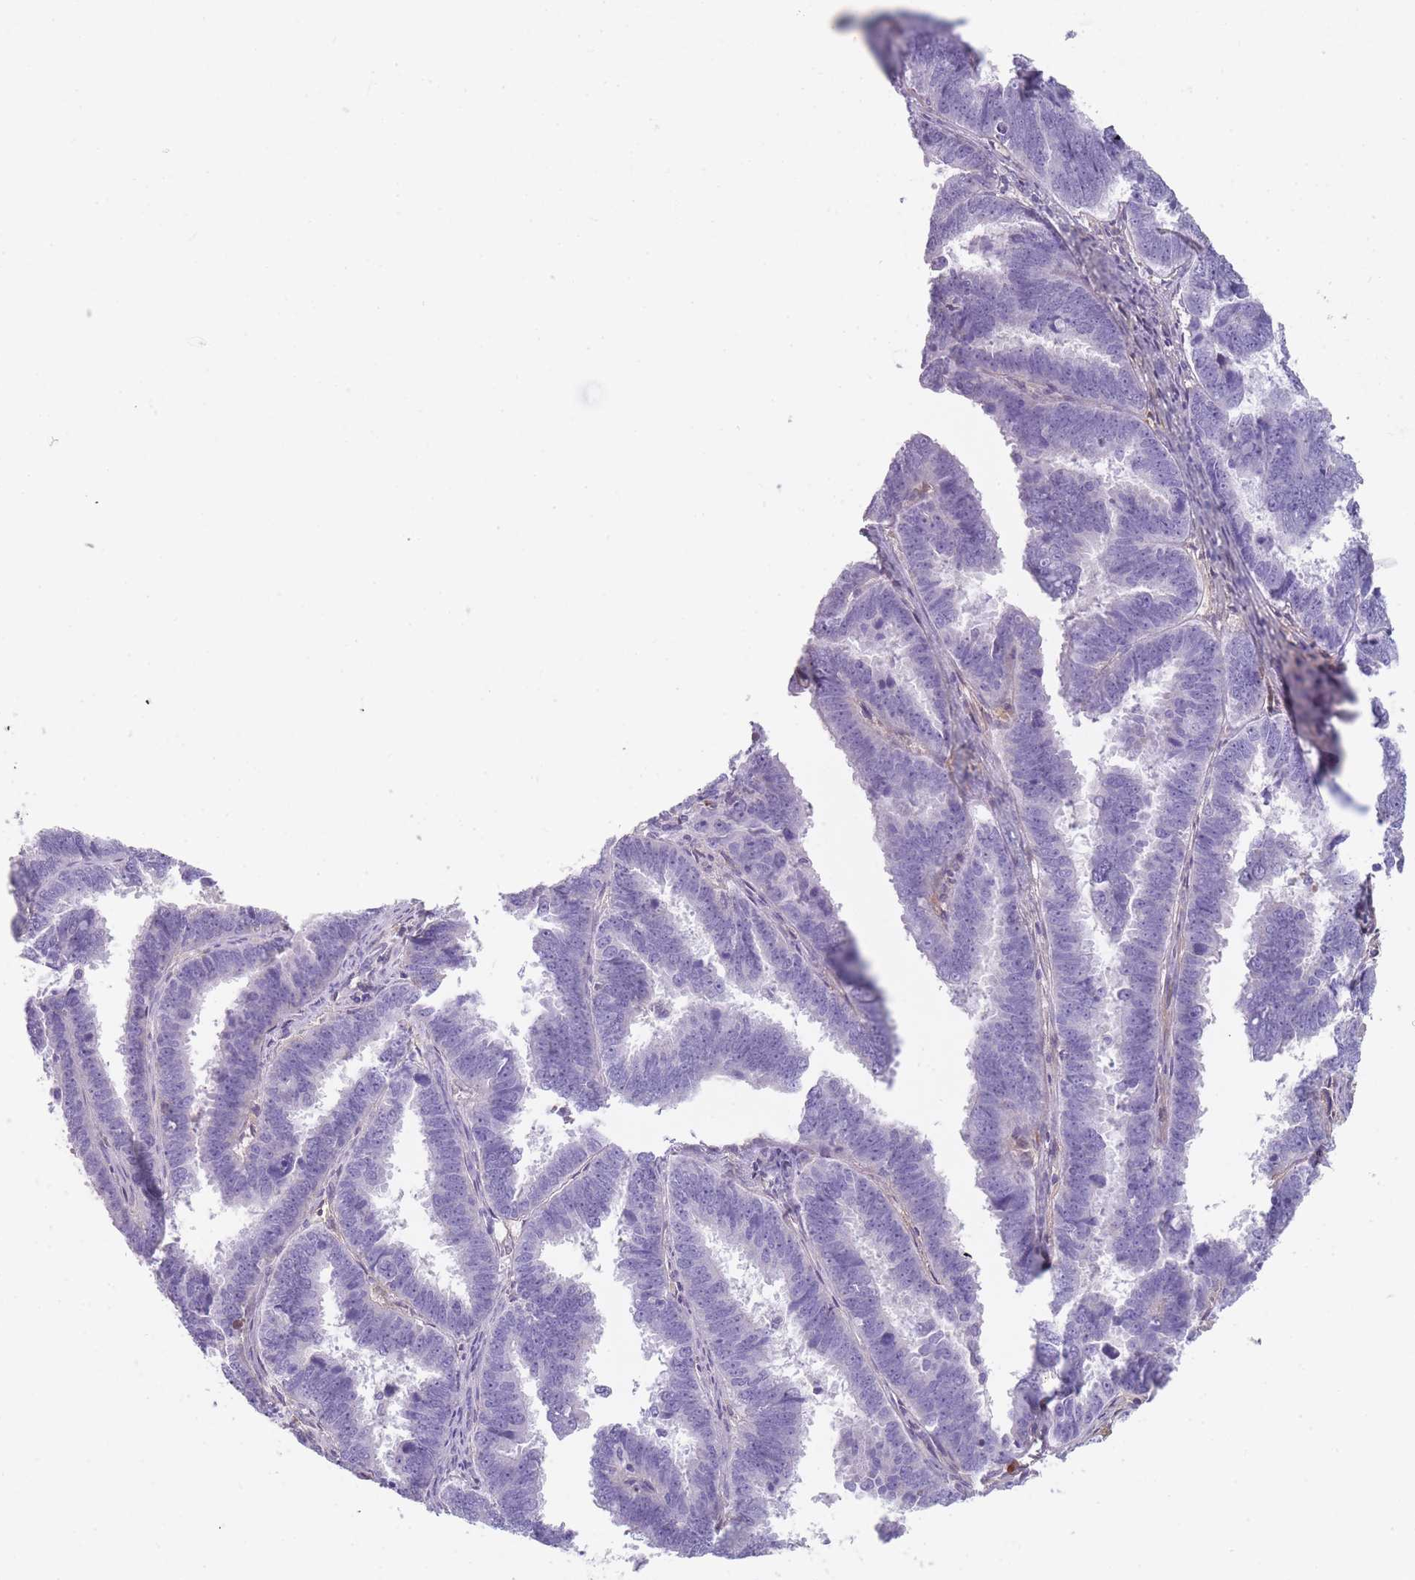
{"staining": {"intensity": "negative", "quantity": "none", "location": "none"}, "tissue": "endometrial cancer", "cell_type": "Tumor cells", "image_type": "cancer", "snomed": [{"axis": "morphology", "description": "Adenocarcinoma, NOS"}, {"axis": "topography", "description": "Endometrium"}], "caption": "The IHC histopathology image has no significant positivity in tumor cells of adenocarcinoma (endometrial) tissue.", "gene": "CR1L", "patient": {"sex": "female", "age": 75}}